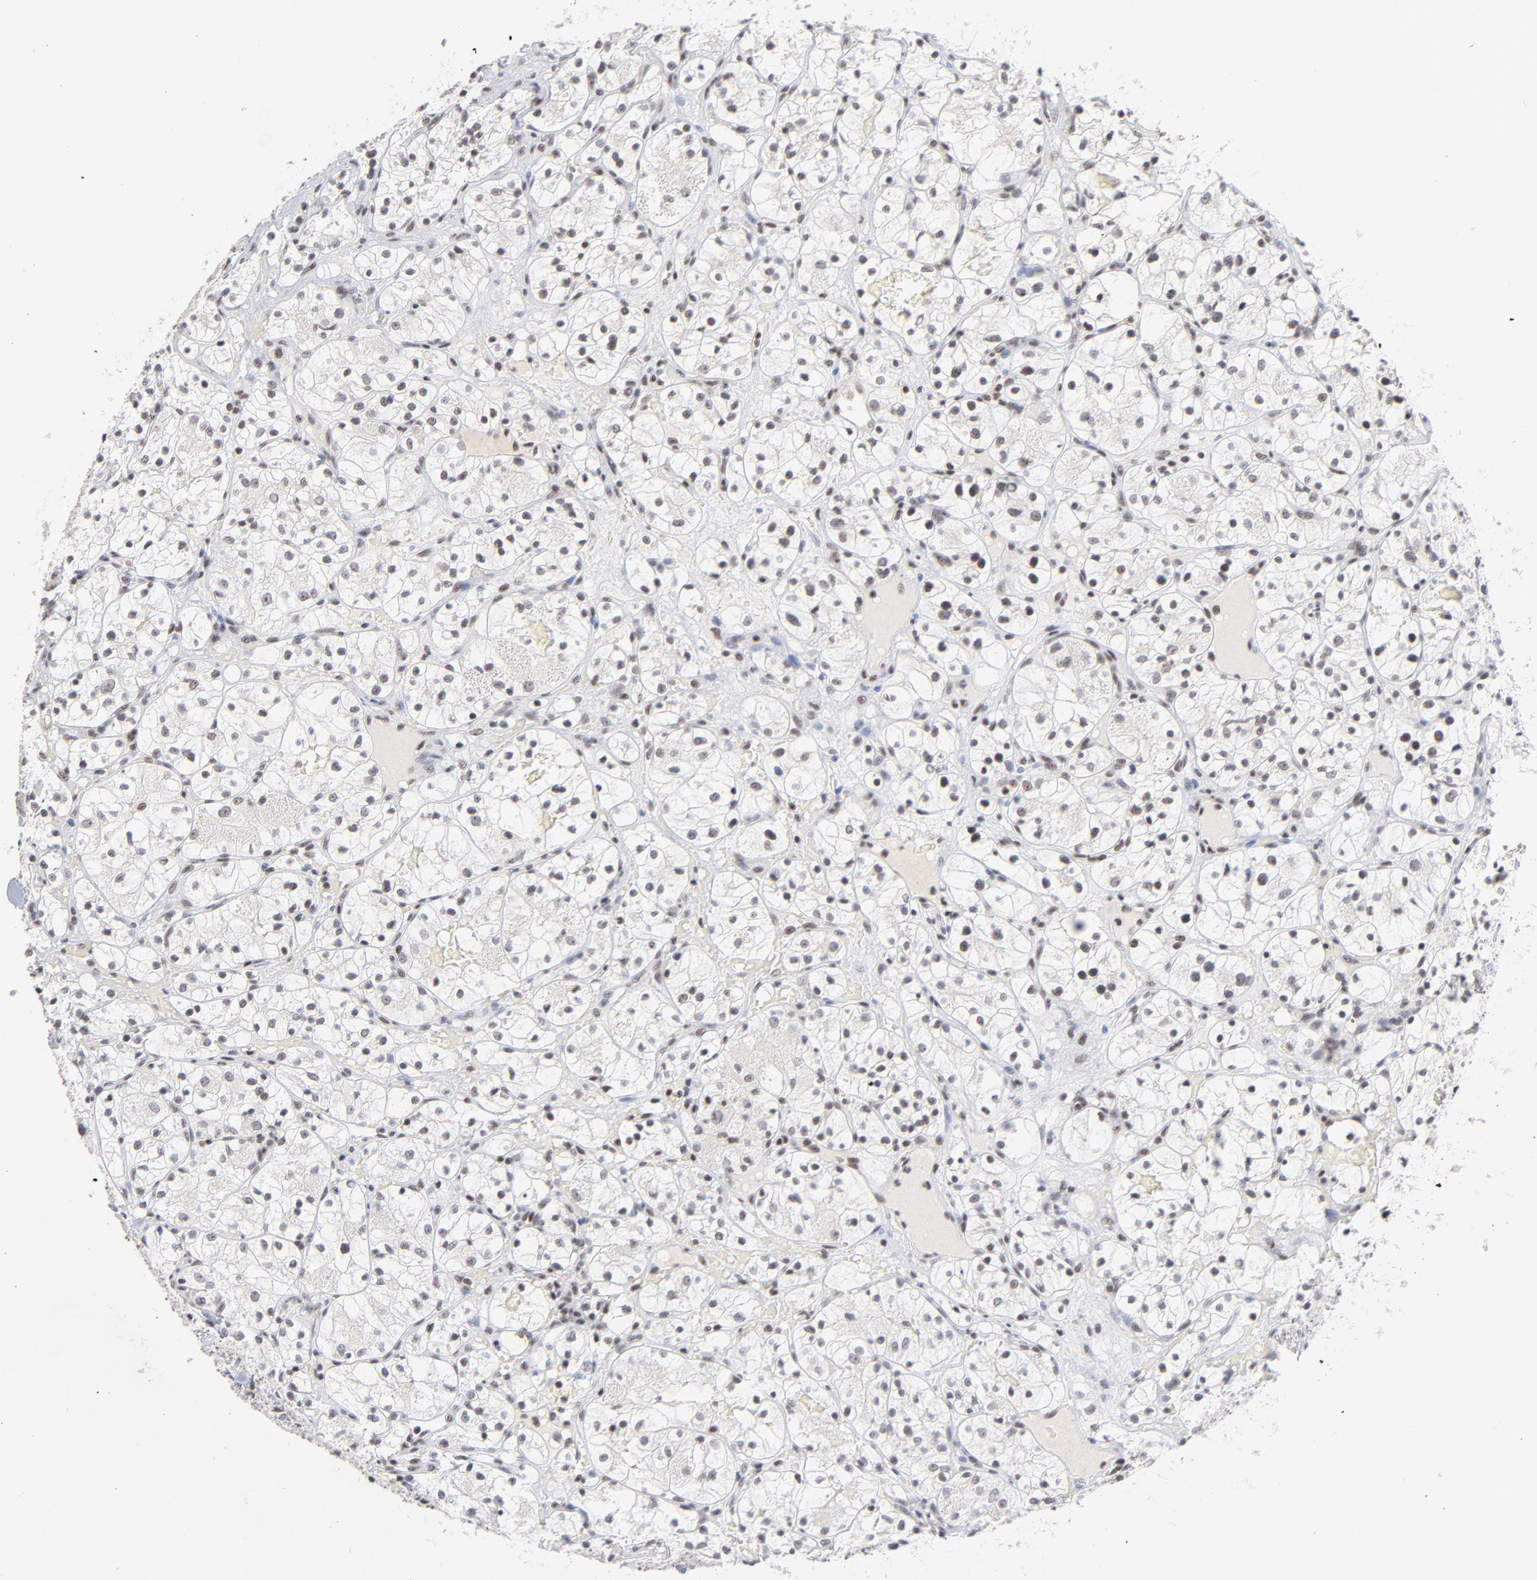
{"staining": {"intensity": "weak", "quantity": ">75%", "location": "nuclear"}, "tissue": "renal cancer", "cell_type": "Tumor cells", "image_type": "cancer", "snomed": [{"axis": "morphology", "description": "Adenocarcinoma, NOS"}, {"axis": "topography", "description": "Kidney"}], "caption": "Immunohistochemistry (IHC) image of human renal adenocarcinoma stained for a protein (brown), which displays low levels of weak nuclear positivity in approximately >75% of tumor cells.", "gene": "ZNF143", "patient": {"sex": "female", "age": 60}}